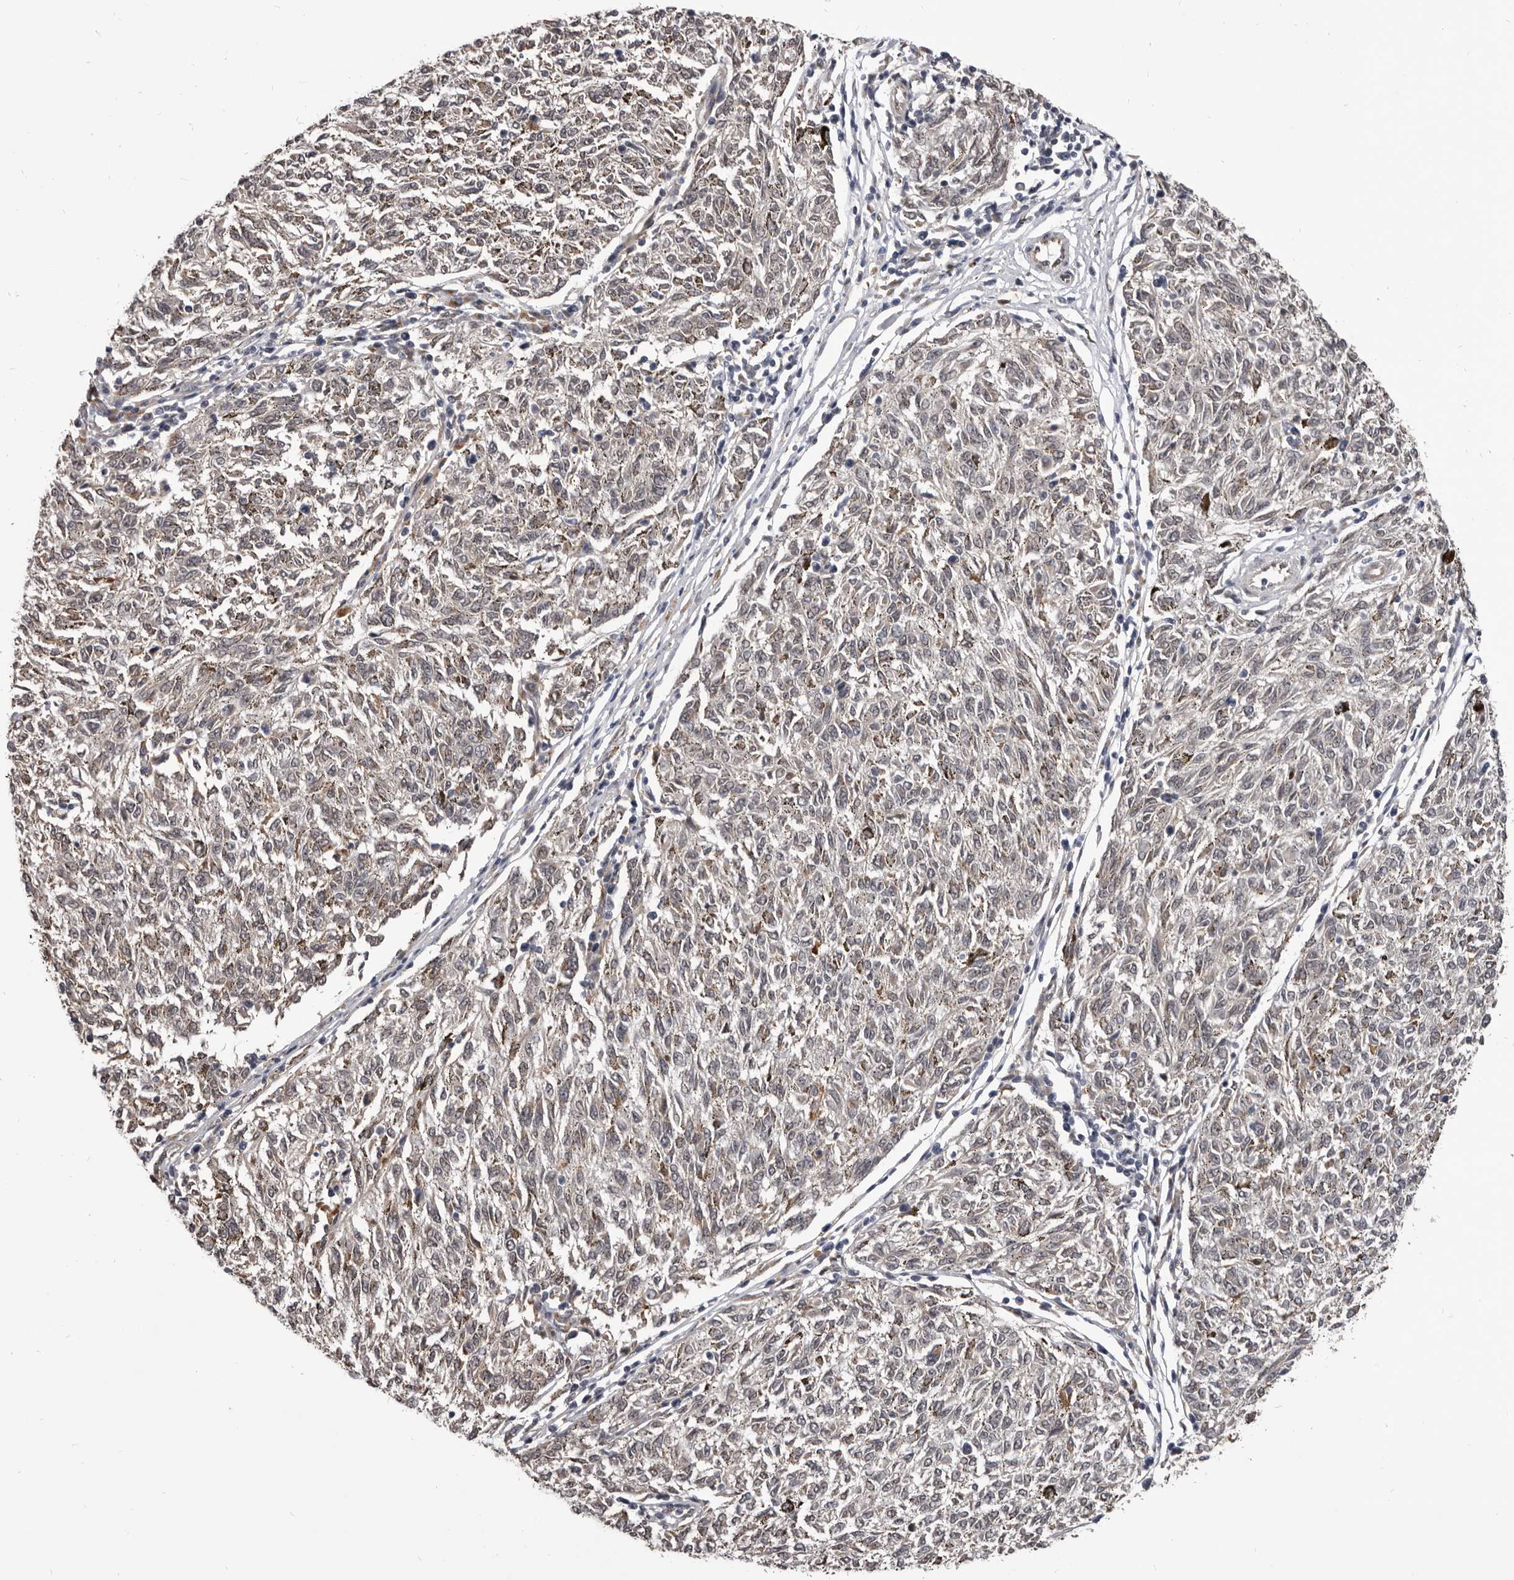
{"staining": {"intensity": "negative", "quantity": "none", "location": "none"}, "tissue": "melanoma", "cell_type": "Tumor cells", "image_type": "cancer", "snomed": [{"axis": "morphology", "description": "Malignant melanoma, NOS"}, {"axis": "topography", "description": "Skin"}], "caption": "Melanoma stained for a protein using immunohistochemistry displays no positivity tumor cells.", "gene": "ADAMTS20", "patient": {"sex": "female", "age": 72}}